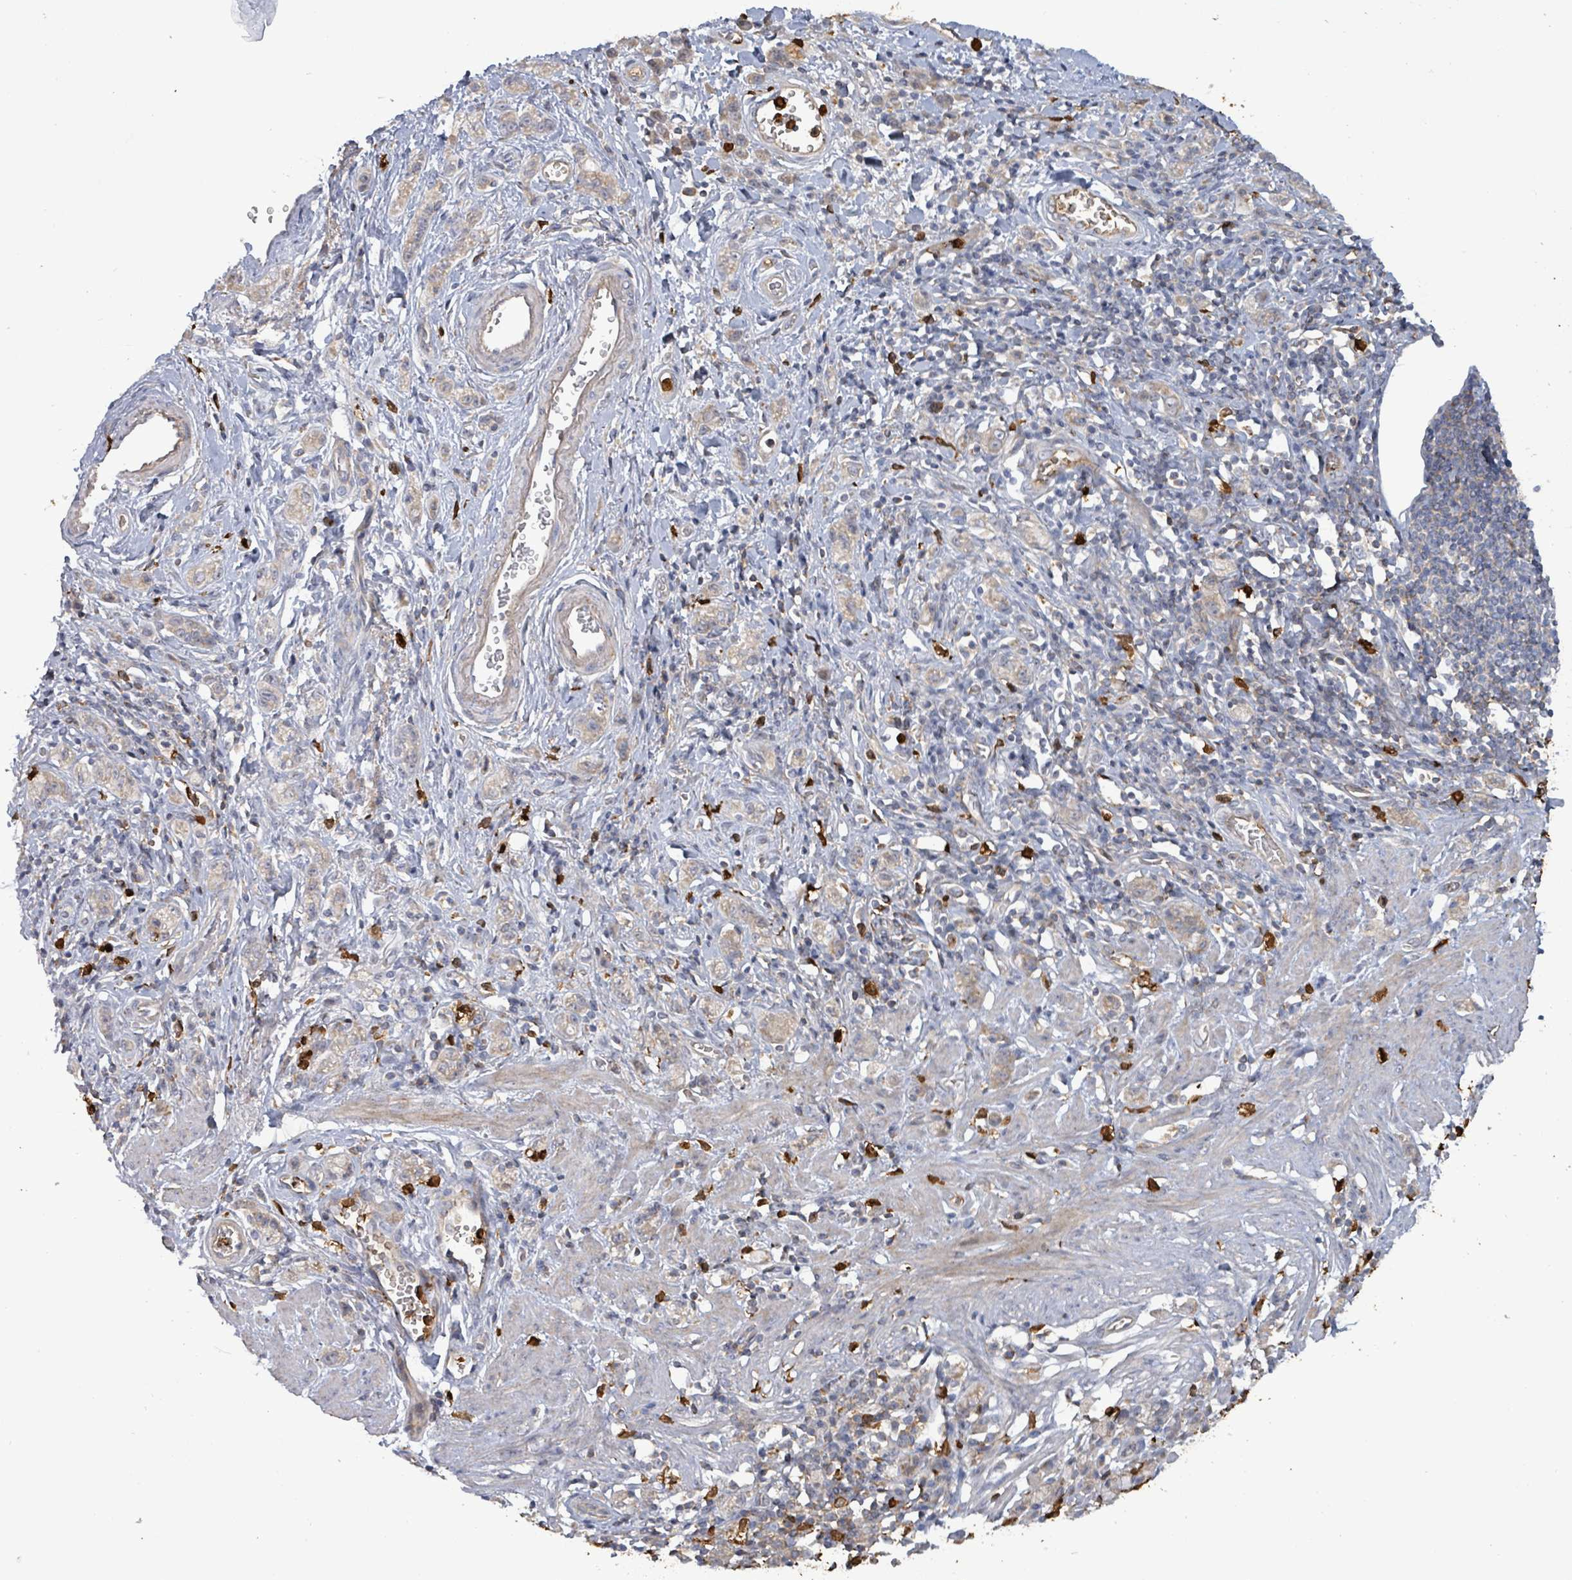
{"staining": {"intensity": "weak", "quantity": "<25%", "location": "cytoplasmic/membranous"}, "tissue": "stomach cancer", "cell_type": "Tumor cells", "image_type": "cancer", "snomed": [{"axis": "morphology", "description": "Adenocarcinoma, NOS"}, {"axis": "topography", "description": "Stomach"}], "caption": "Immunohistochemistry (IHC) of stomach adenocarcinoma reveals no expression in tumor cells.", "gene": "FAM210A", "patient": {"sex": "male", "age": 77}}